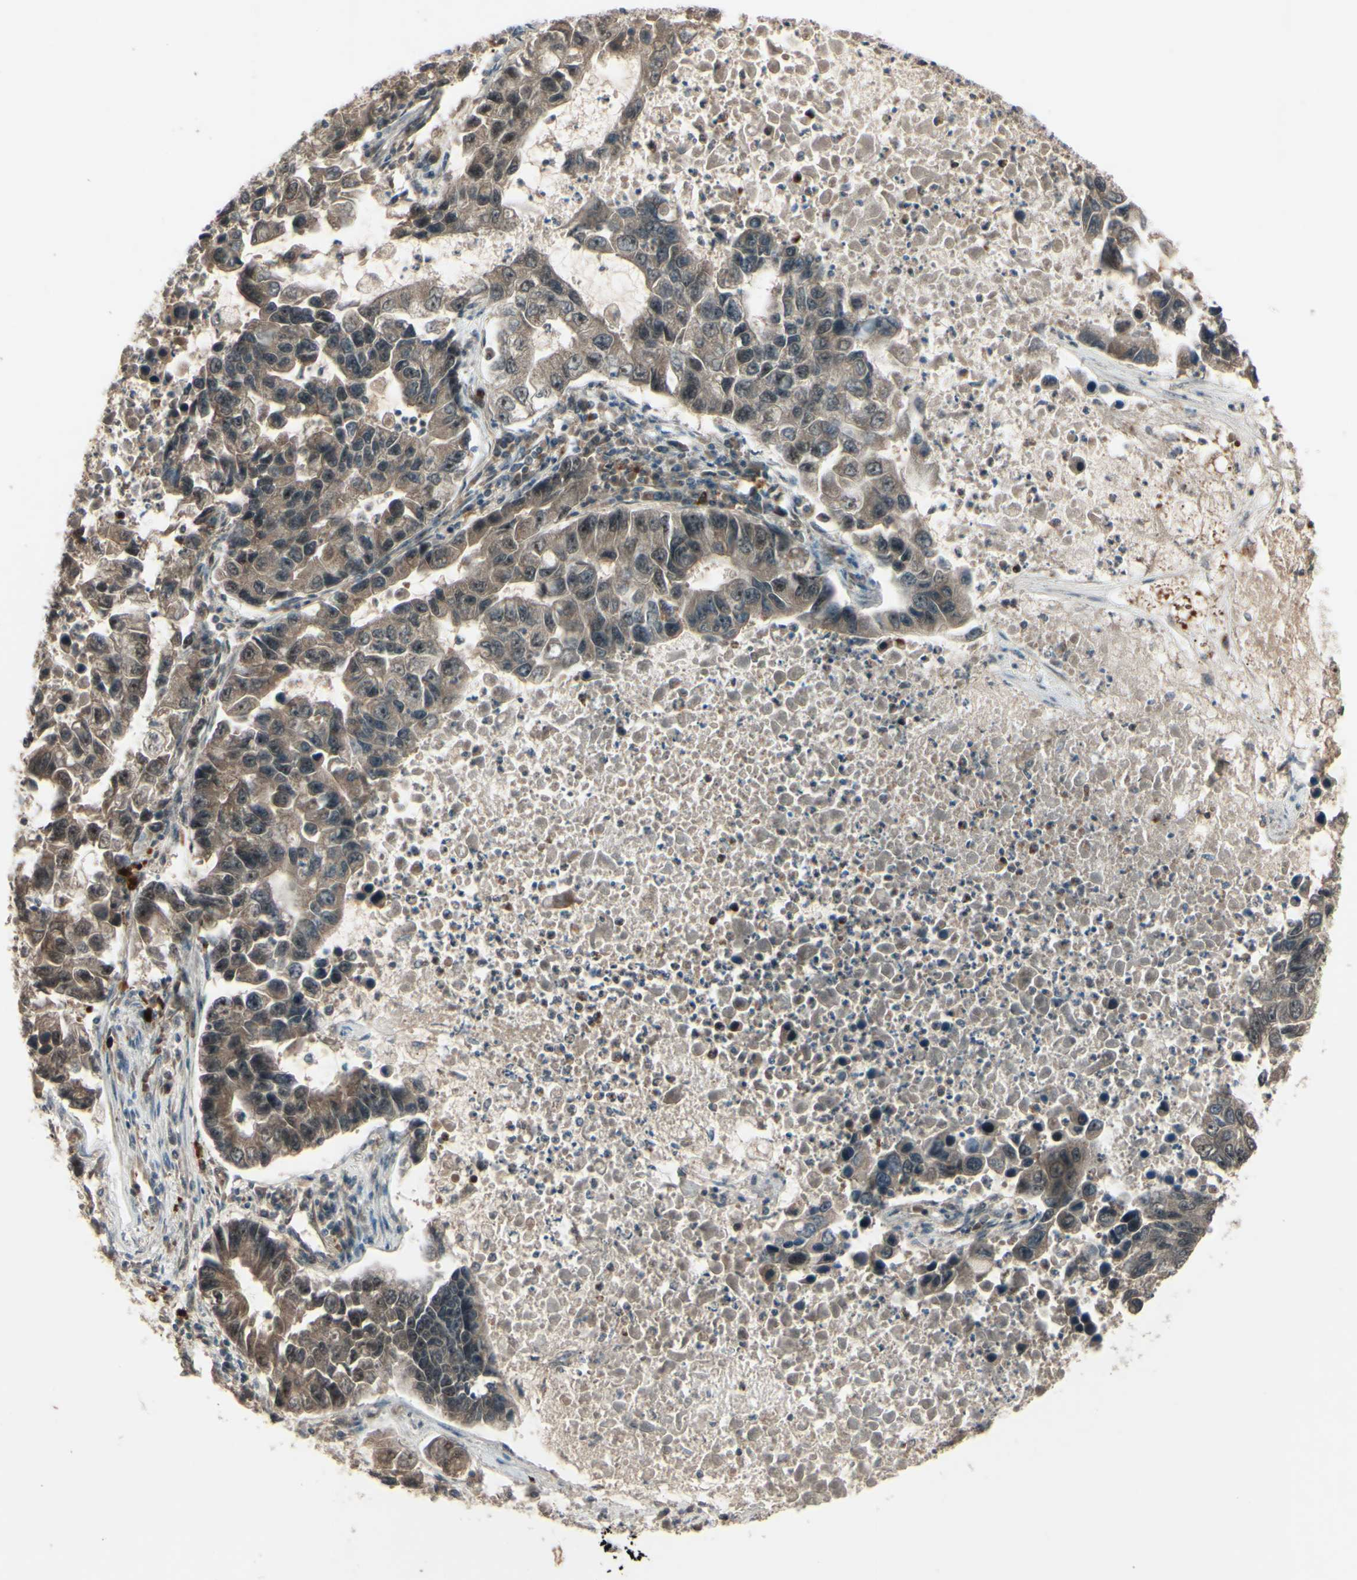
{"staining": {"intensity": "moderate", "quantity": ">75%", "location": "cytoplasmic/membranous"}, "tissue": "lung cancer", "cell_type": "Tumor cells", "image_type": "cancer", "snomed": [{"axis": "morphology", "description": "Adenocarcinoma, NOS"}, {"axis": "topography", "description": "Lung"}], "caption": "Immunohistochemistry (IHC) photomicrograph of neoplastic tissue: human lung adenocarcinoma stained using immunohistochemistry (IHC) shows medium levels of moderate protein expression localized specifically in the cytoplasmic/membranous of tumor cells, appearing as a cytoplasmic/membranous brown color.", "gene": "MLF2", "patient": {"sex": "female", "age": 51}}